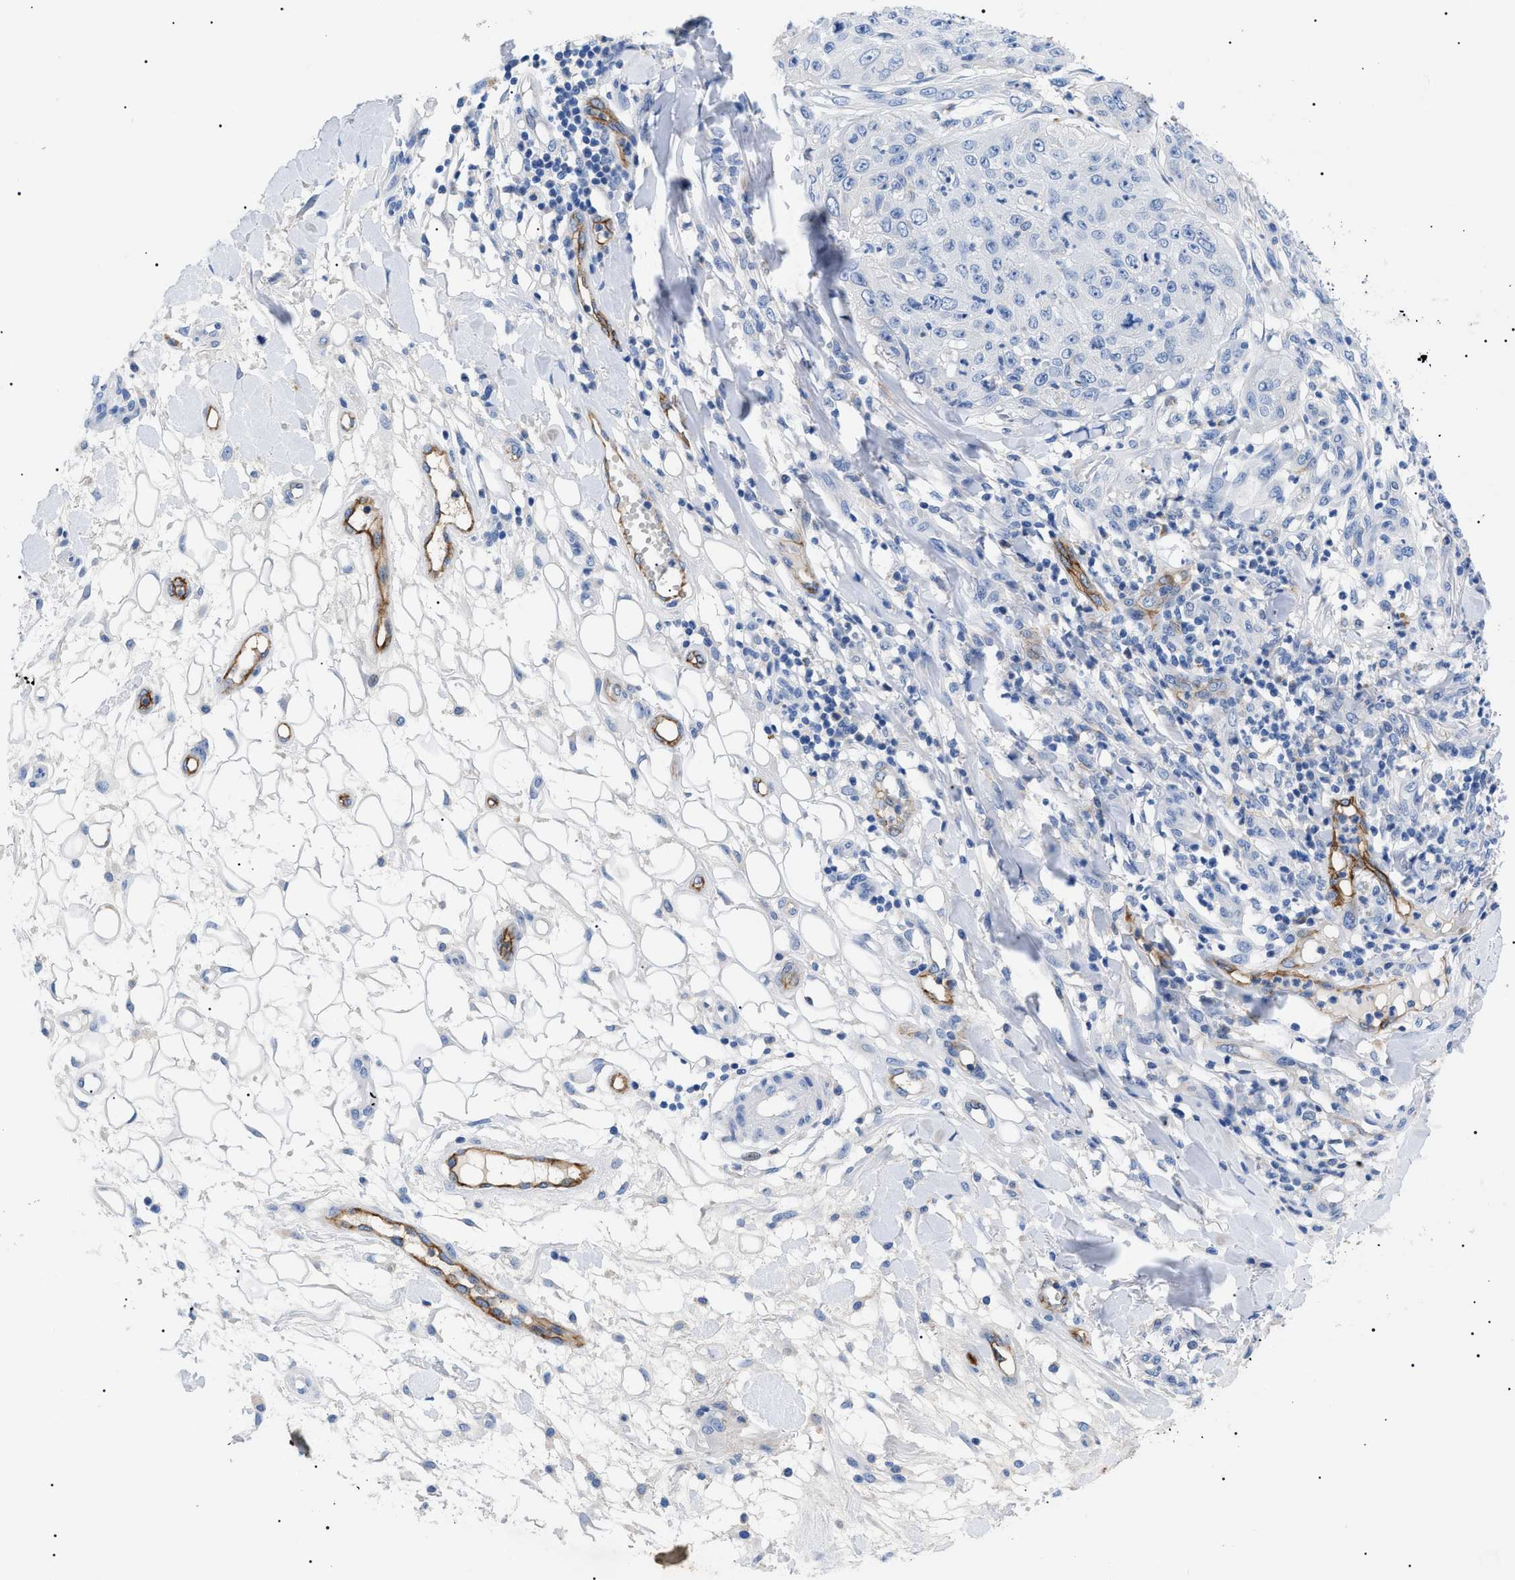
{"staining": {"intensity": "negative", "quantity": "none", "location": "none"}, "tissue": "skin cancer", "cell_type": "Tumor cells", "image_type": "cancer", "snomed": [{"axis": "morphology", "description": "Squamous cell carcinoma, NOS"}, {"axis": "topography", "description": "Skin"}], "caption": "Immunohistochemistry of skin cancer demonstrates no positivity in tumor cells.", "gene": "ACKR1", "patient": {"sex": "female", "age": 80}}